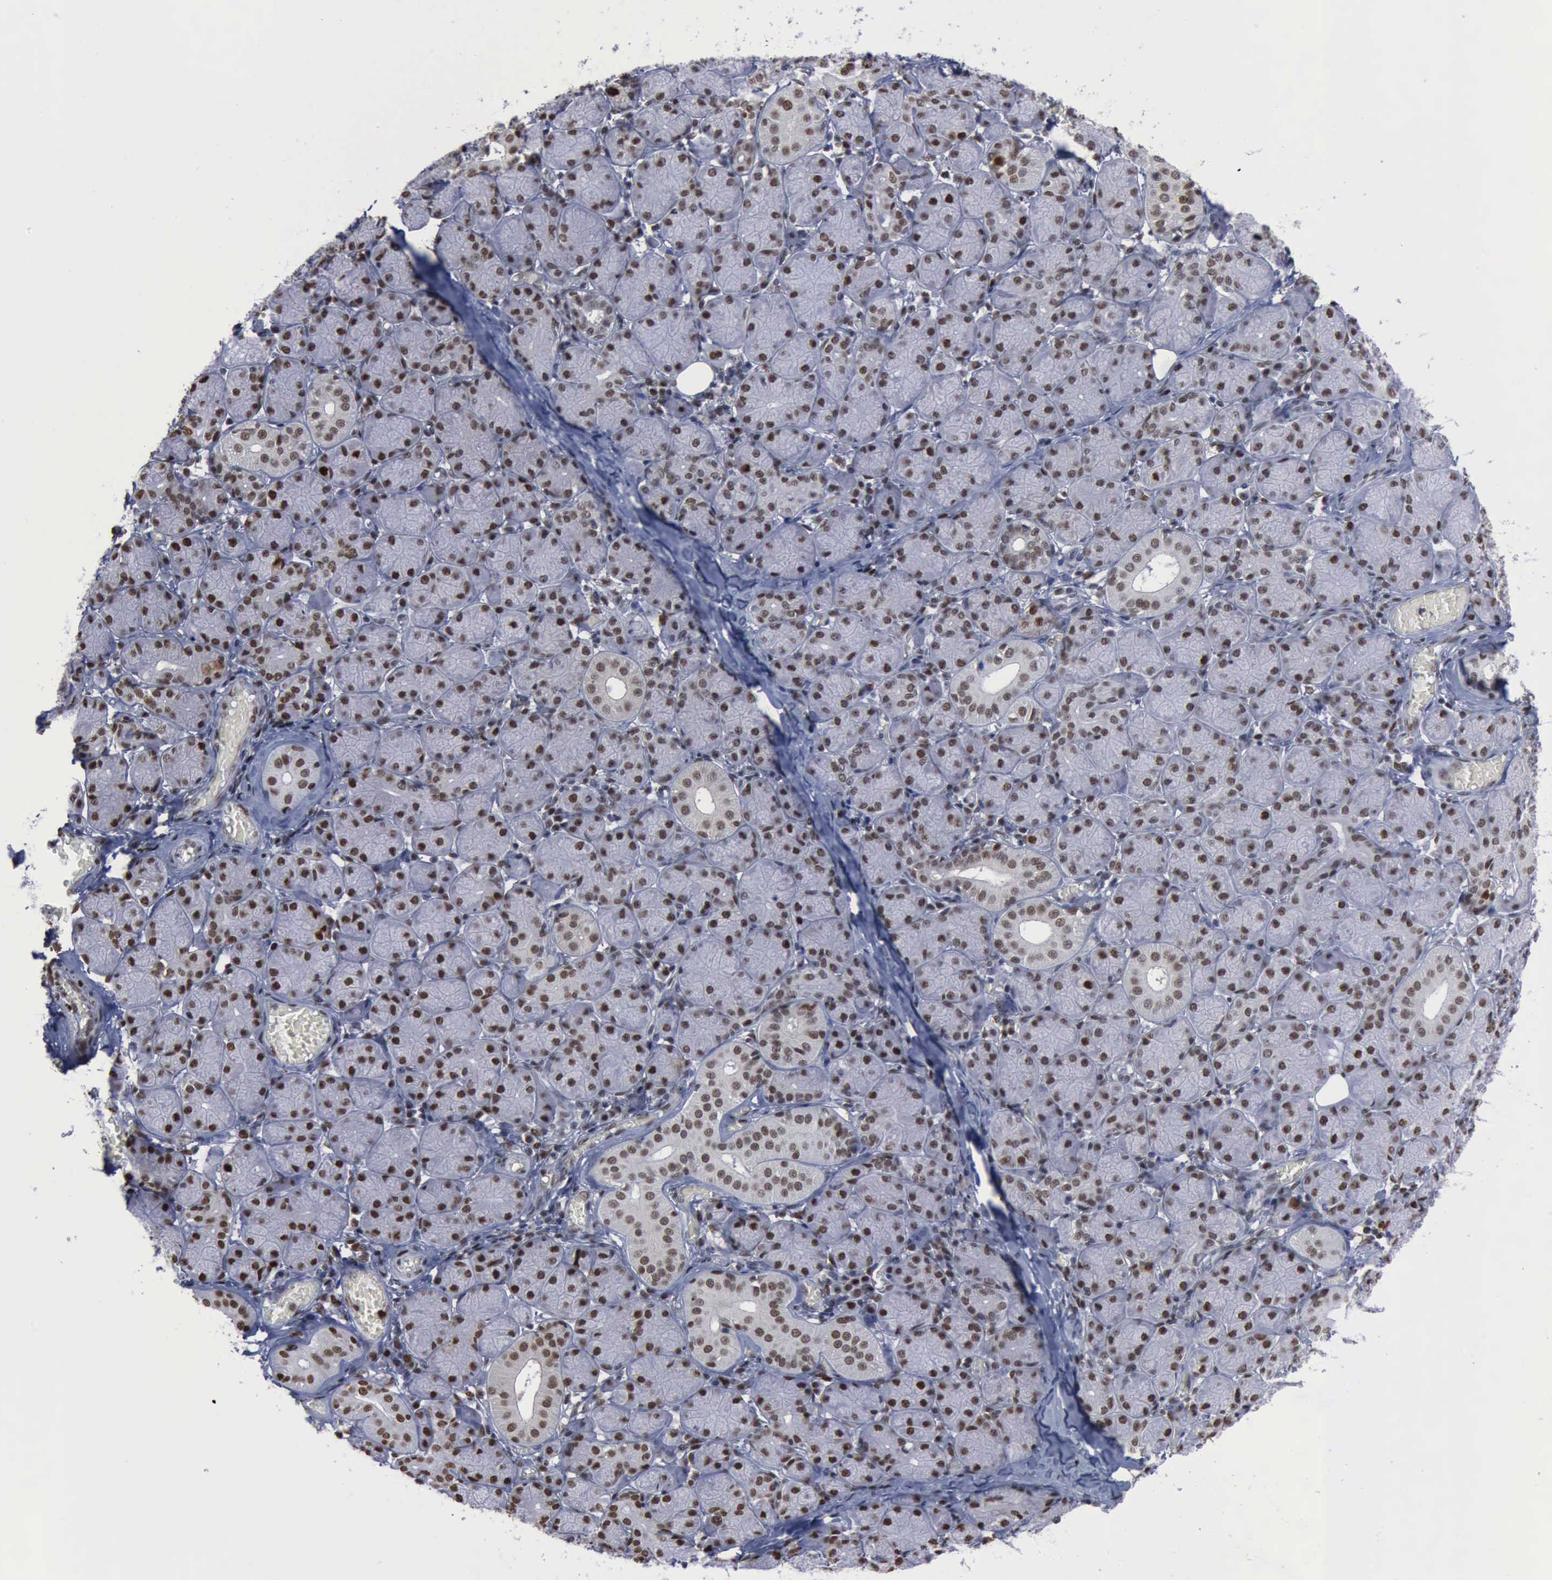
{"staining": {"intensity": "weak", "quantity": ">75%", "location": "nuclear"}, "tissue": "salivary gland", "cell_type": "Glandular cells", "image_type": "normal", "snomed": [{"axis": "morphology", "description": "Normal tissue, NOS"}, {"axis": "topography", "description": "Salivary gland"}], "caption": "An image of salivary gland stained for a protein reveals weak nuclear brown staining in glandular cells. The protein of interest is stained brown, and the nuclei are stained in blue (DAB IHC with brightfield microscopy, high magnification).", "gene": "PCNA", "patient": {"sex": "female", "age": 24}}